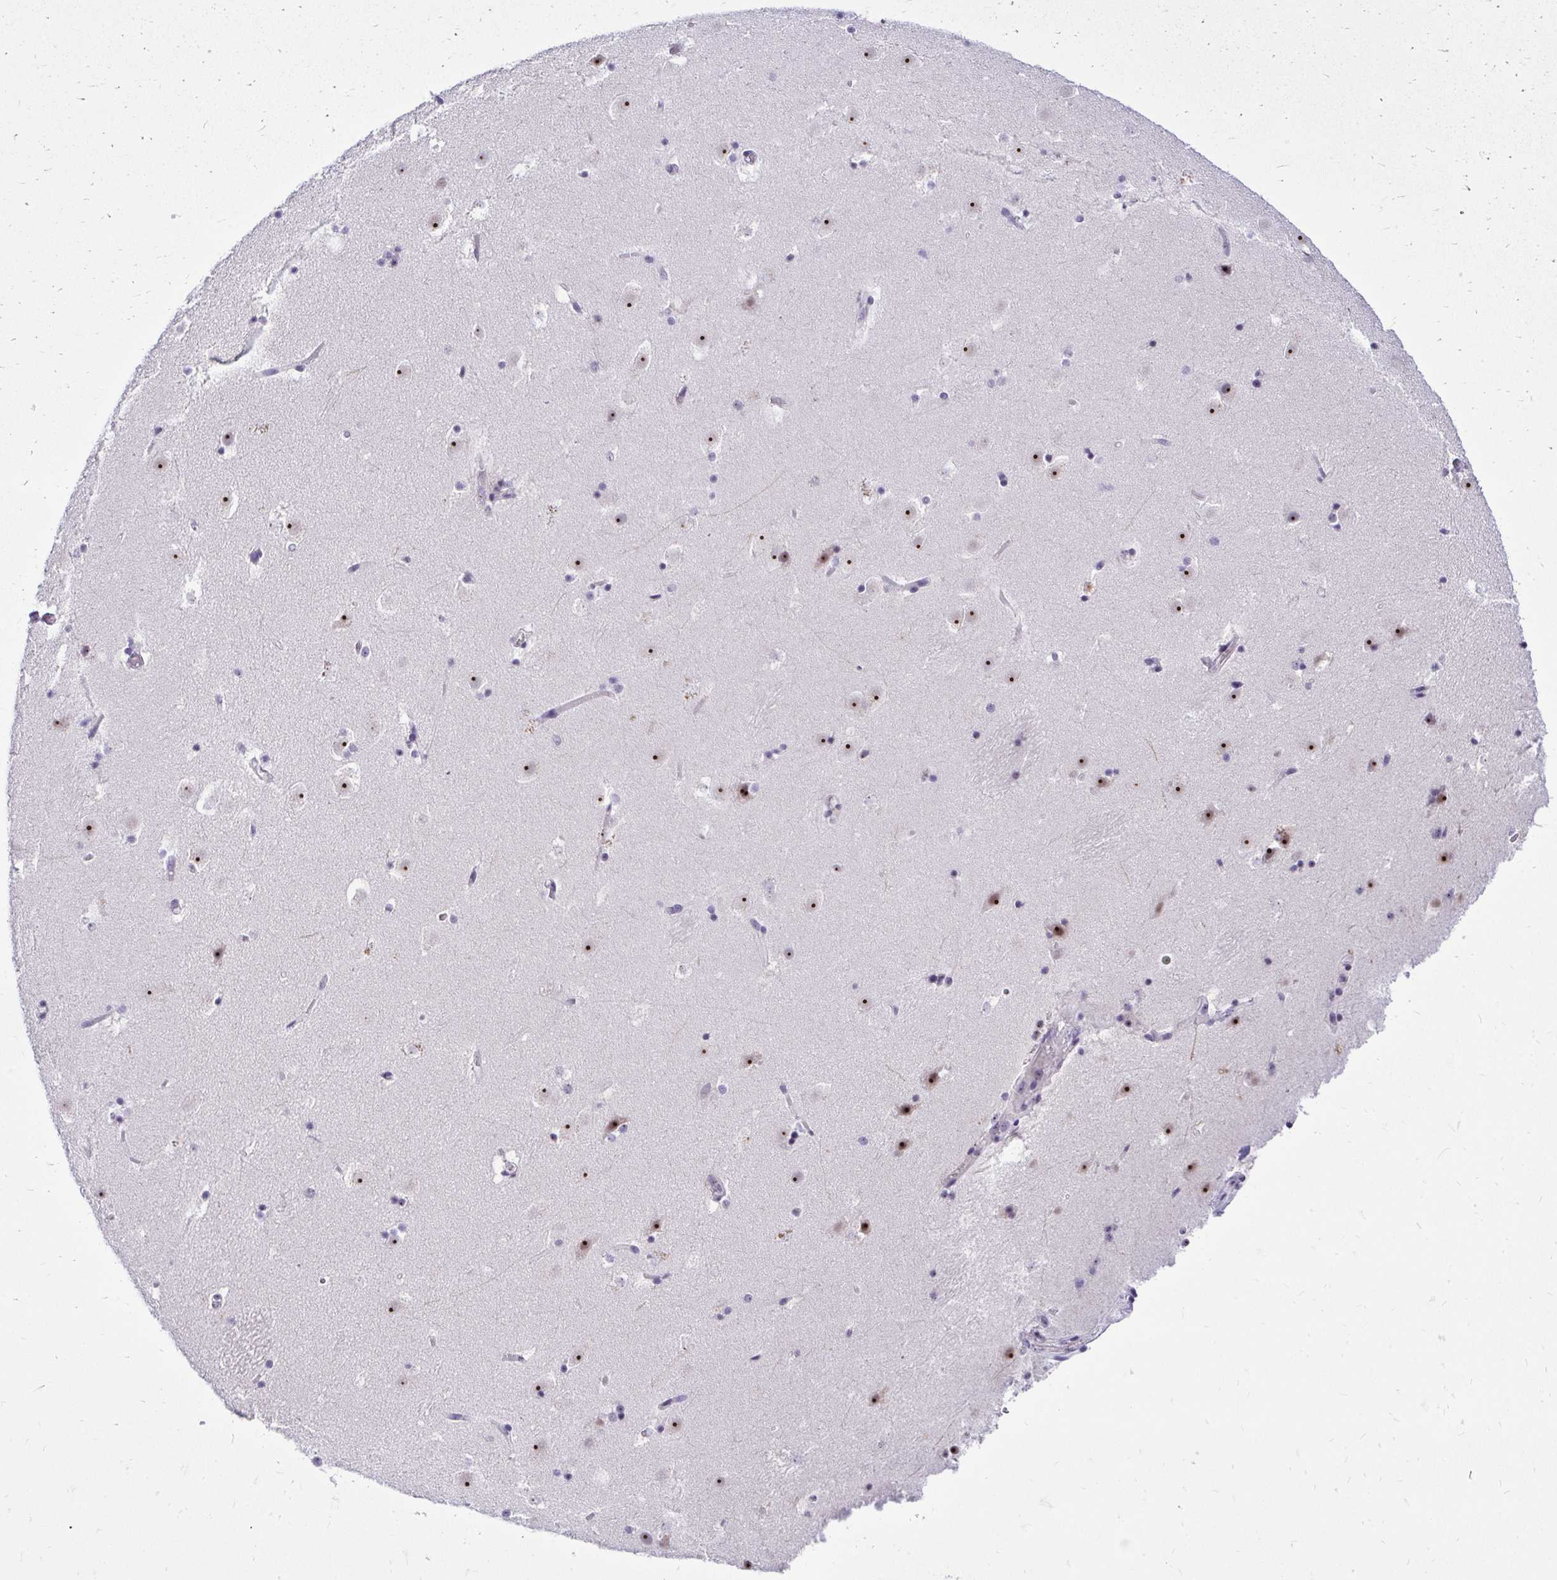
{"staining": {"intensity": "negative", "quantity": "none", "location": "none"}, "tissue": "caudate", "cell_type": "Glial cells", "image_type": "normal", "snomed": [{"axis": "morphology", "description": "Normal tissue, NOS"}, {"axis": "topography", "description": "Lateral ventricle wall"}], "caption": "This is an IHC image of normal human caudate. There is no expression in glial cells.", "gene": "NIFK", "patient": {"sex": "male", "age": 37}}